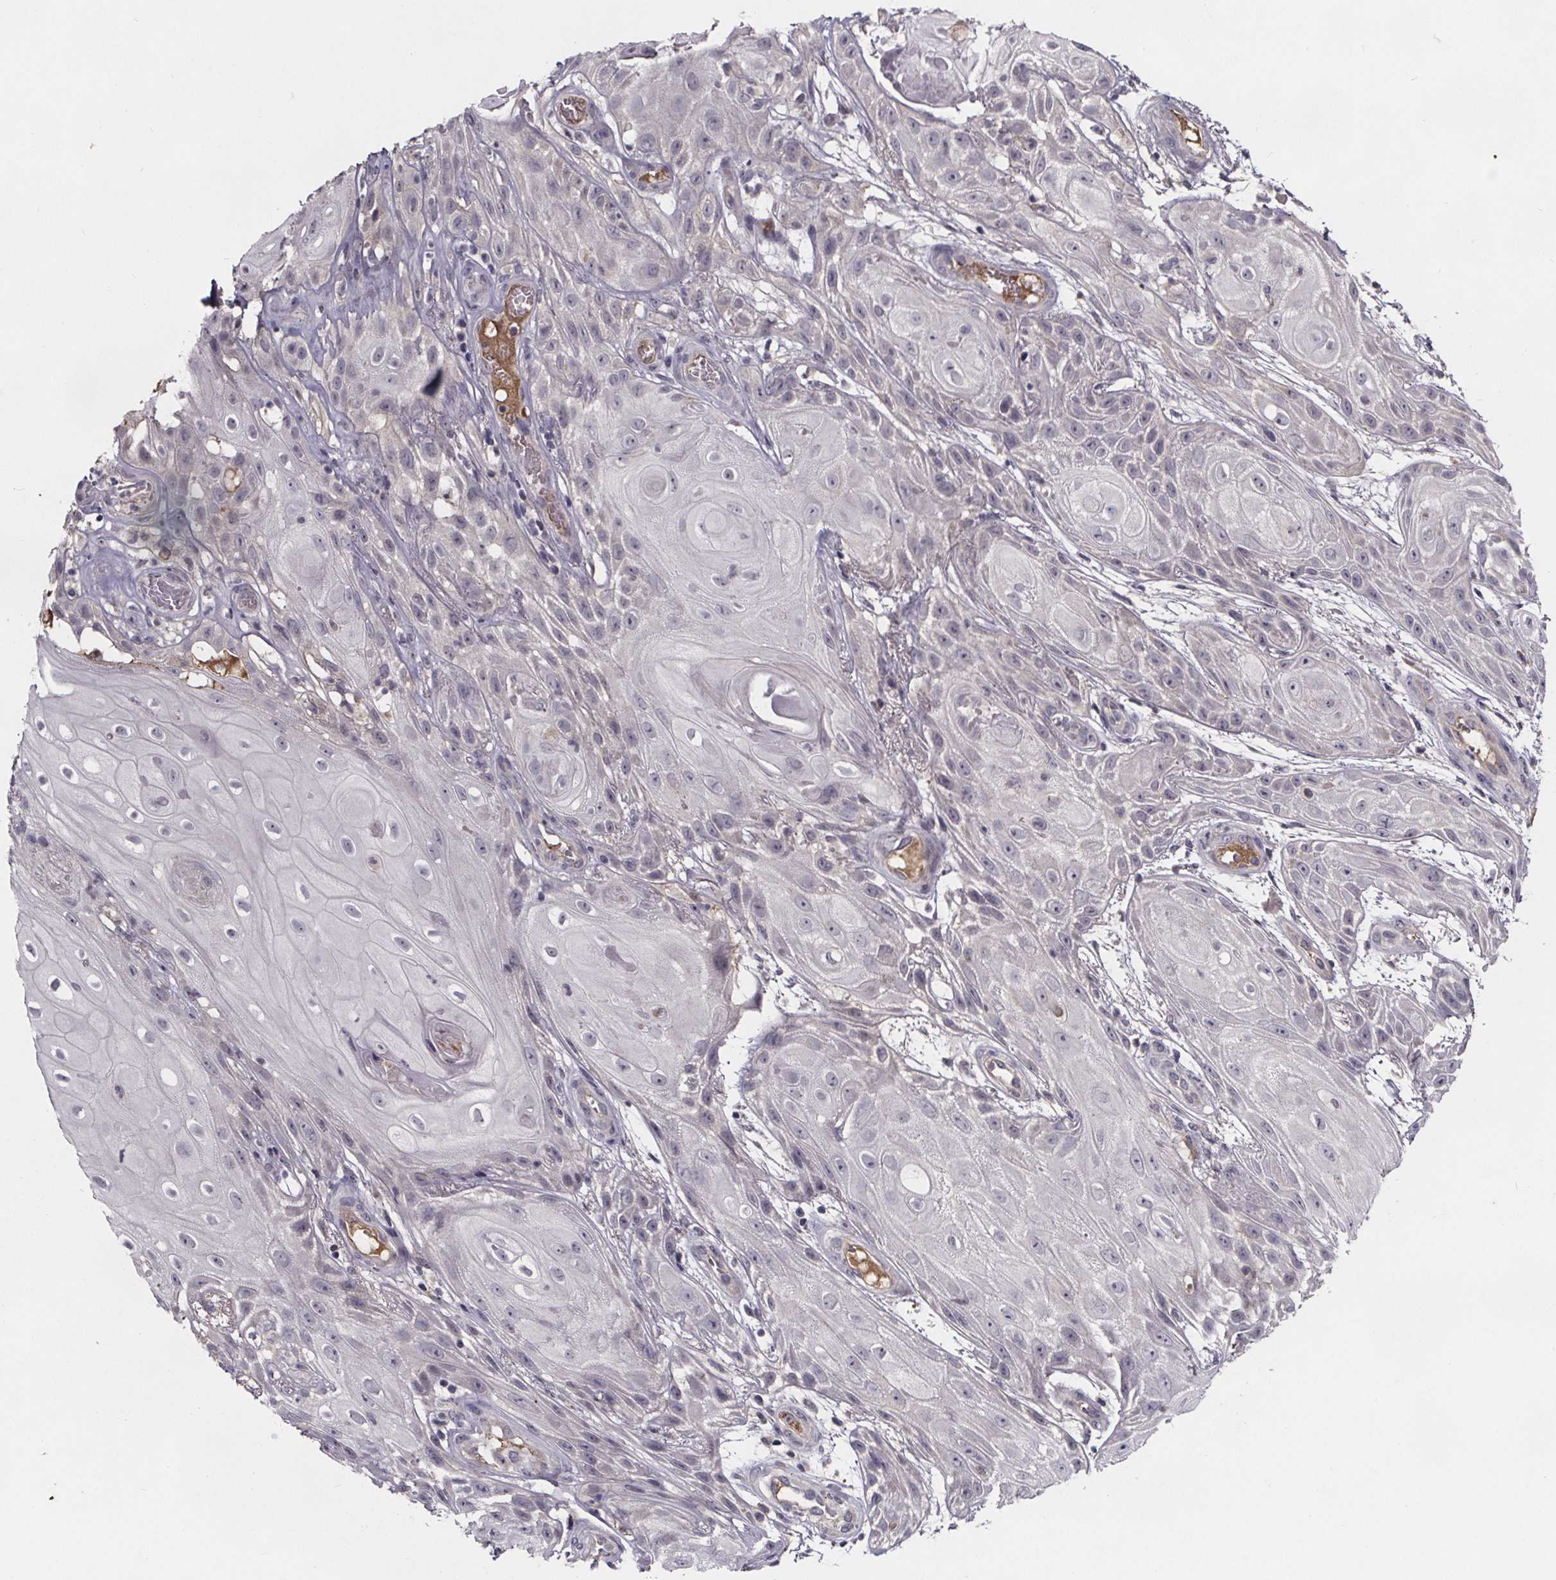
{"staining": {"intensity": "negative", "quantity": "none", "location": "none"}, "tissue": "skin cancer", "cell_type": "Tumor cells", "image_type": "cancer", "snomed": [{"axis": "morphology", "description": "Squamous cell carcinoma, NOS"}, {"axis": "topography", "description": "Skin"}], "caption": "Skin squamous cell carcinoma was stained to show a protein in brown. There is no significant staining in tumor cells.", "gene": "NPHP4", "patient": {"sex": "male", "age": 62}}